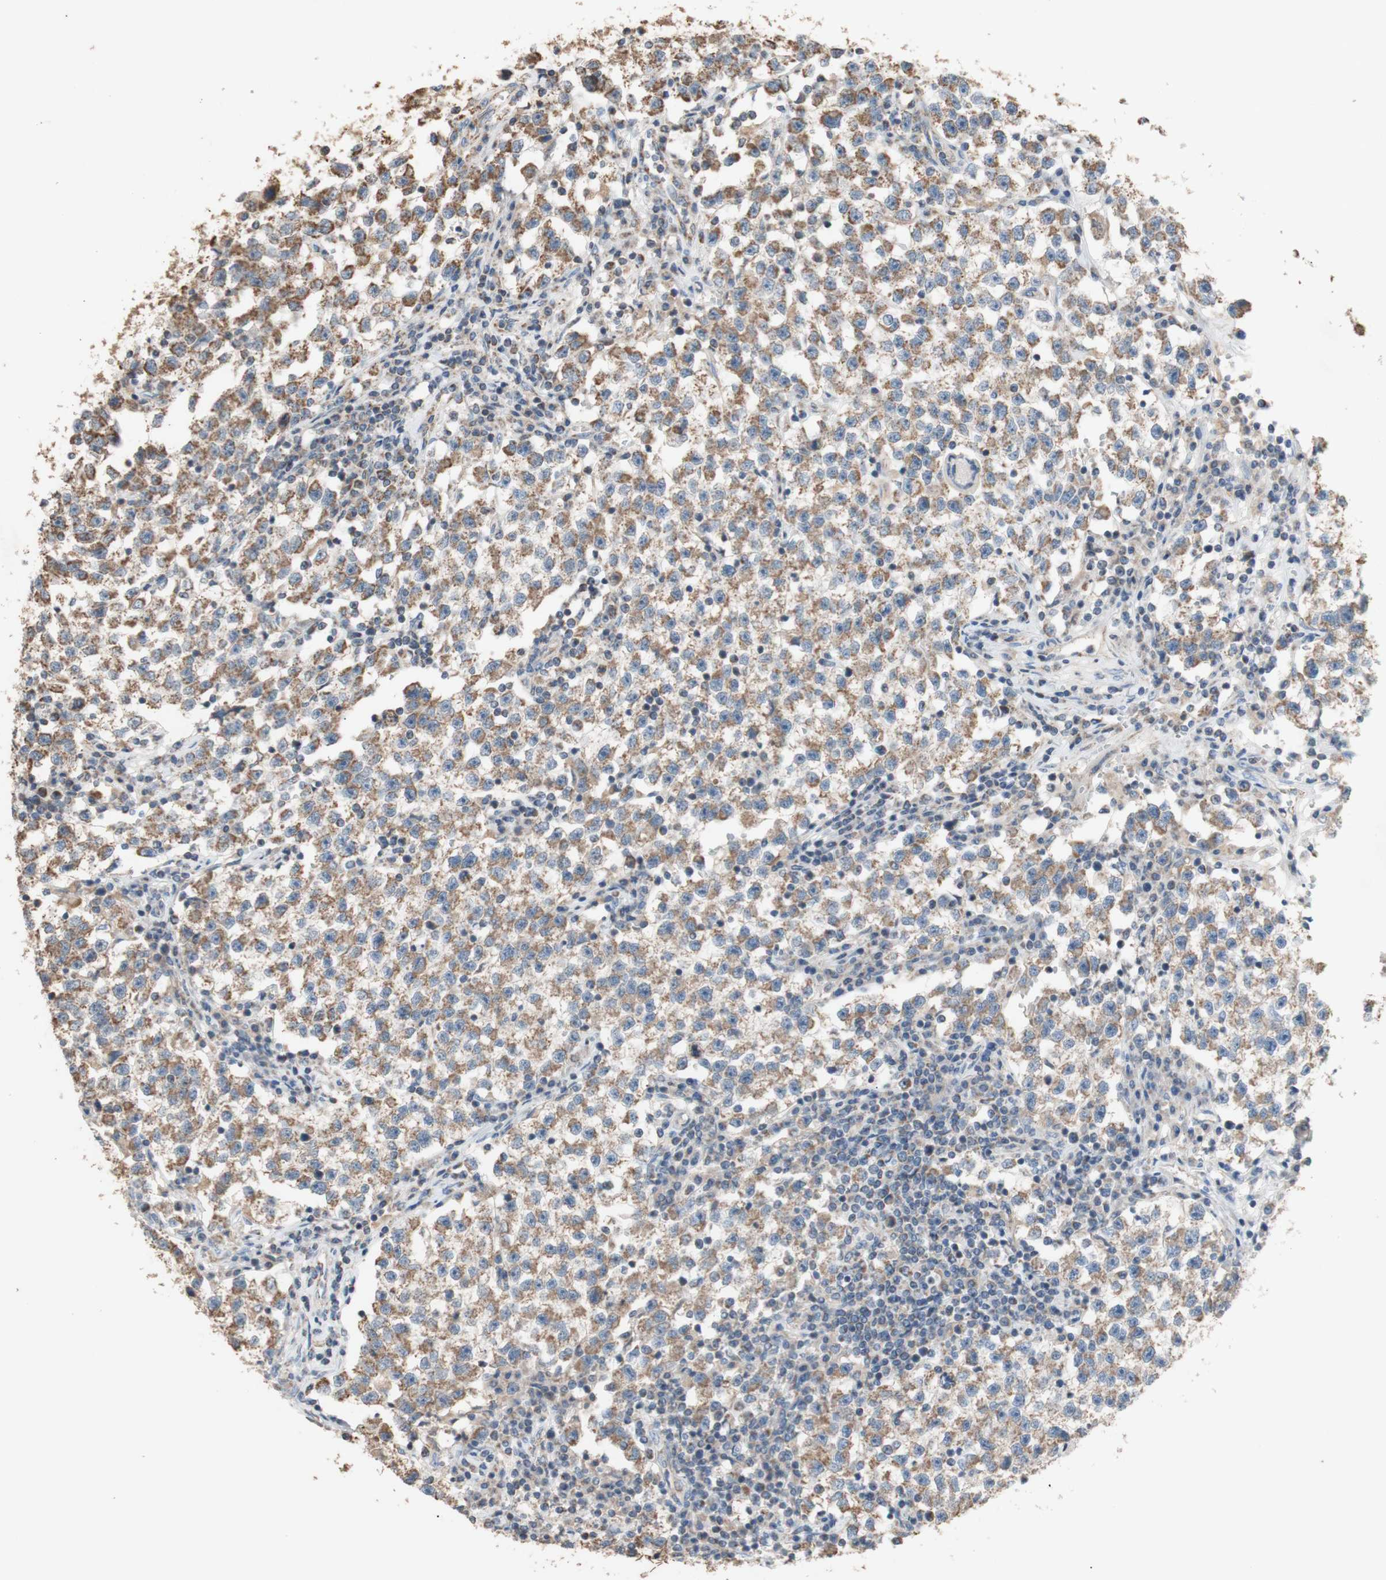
{"staining": {"intensity": "moderate", "quantity": ">75%", "location": "cytoplasmic/membranous"}, "tissue": "testis cancer", "cell_type": "Tumor cells", "image_type": "cancer", "snomed": [{"axis": "morphology", "description": "Seminoma, NOS"}, {"axis": "topography", "description": "Testis"}], "caption": "Human testis seminoma stained with a protein marker exhibits moderate staining in tumor cells.", "gene": "PTGIS", "patient": {"sex": "male", "age": 22}}